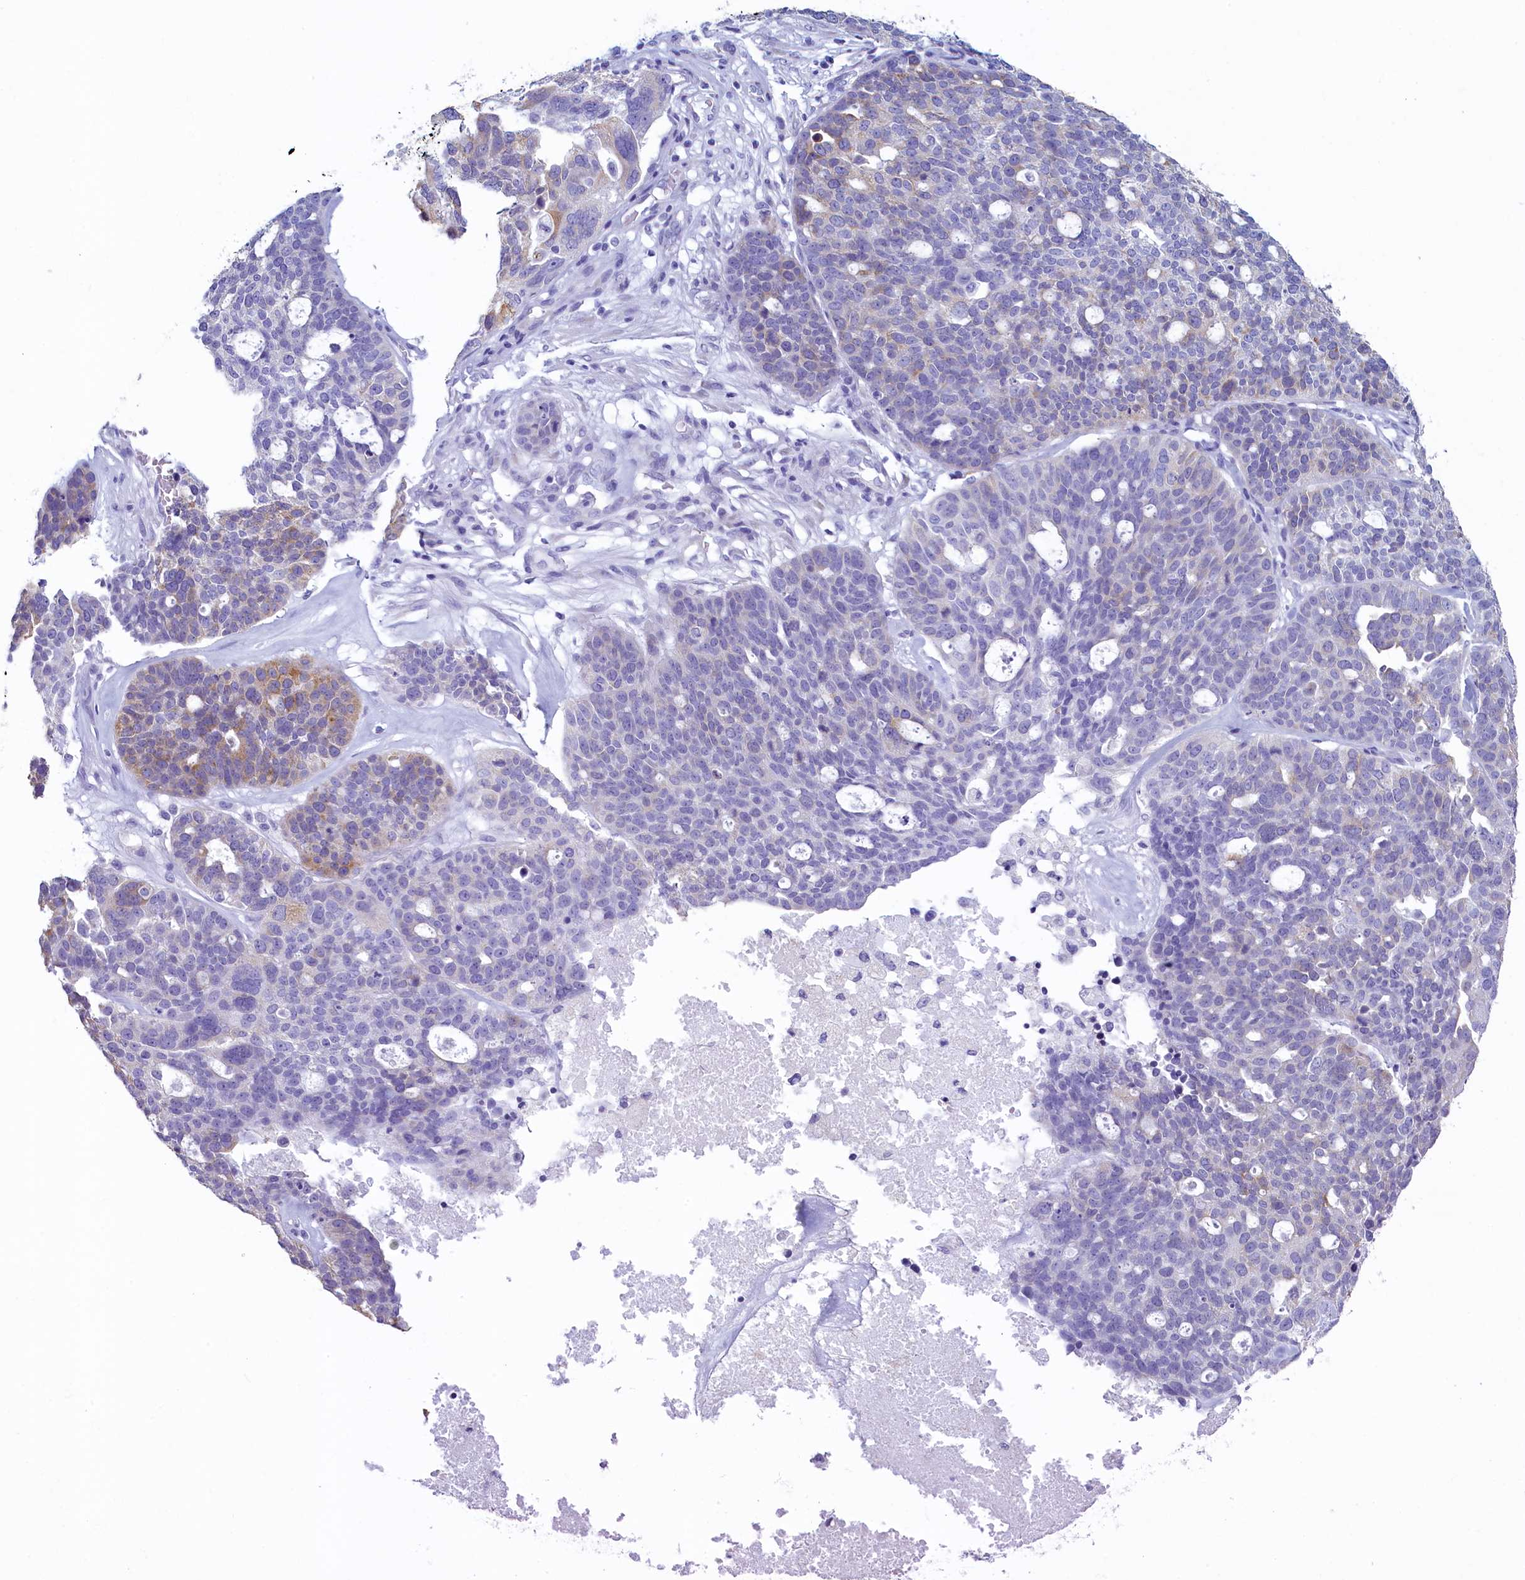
{"staining": {"intensity": "weak", "quantity": "<25%", "location": "cytoplasmic/membranous"}, "tissue": "ovarian cancer", "cell_type": "Tumor cells", "image_type": "cancer", "snomed": [{"axis": "morphology", "description": "Cystadenocarcinoma, serous, NOS"}, {"axis": "topography", "description": "Ovary"}], "caption": "High power microscopy histopathology image of an IHC micrograph of ovarian cancer, revealing no significant staining in tumor cells.", "gene": "SKA3", "patient": {"sex": "female", "age": 59}}